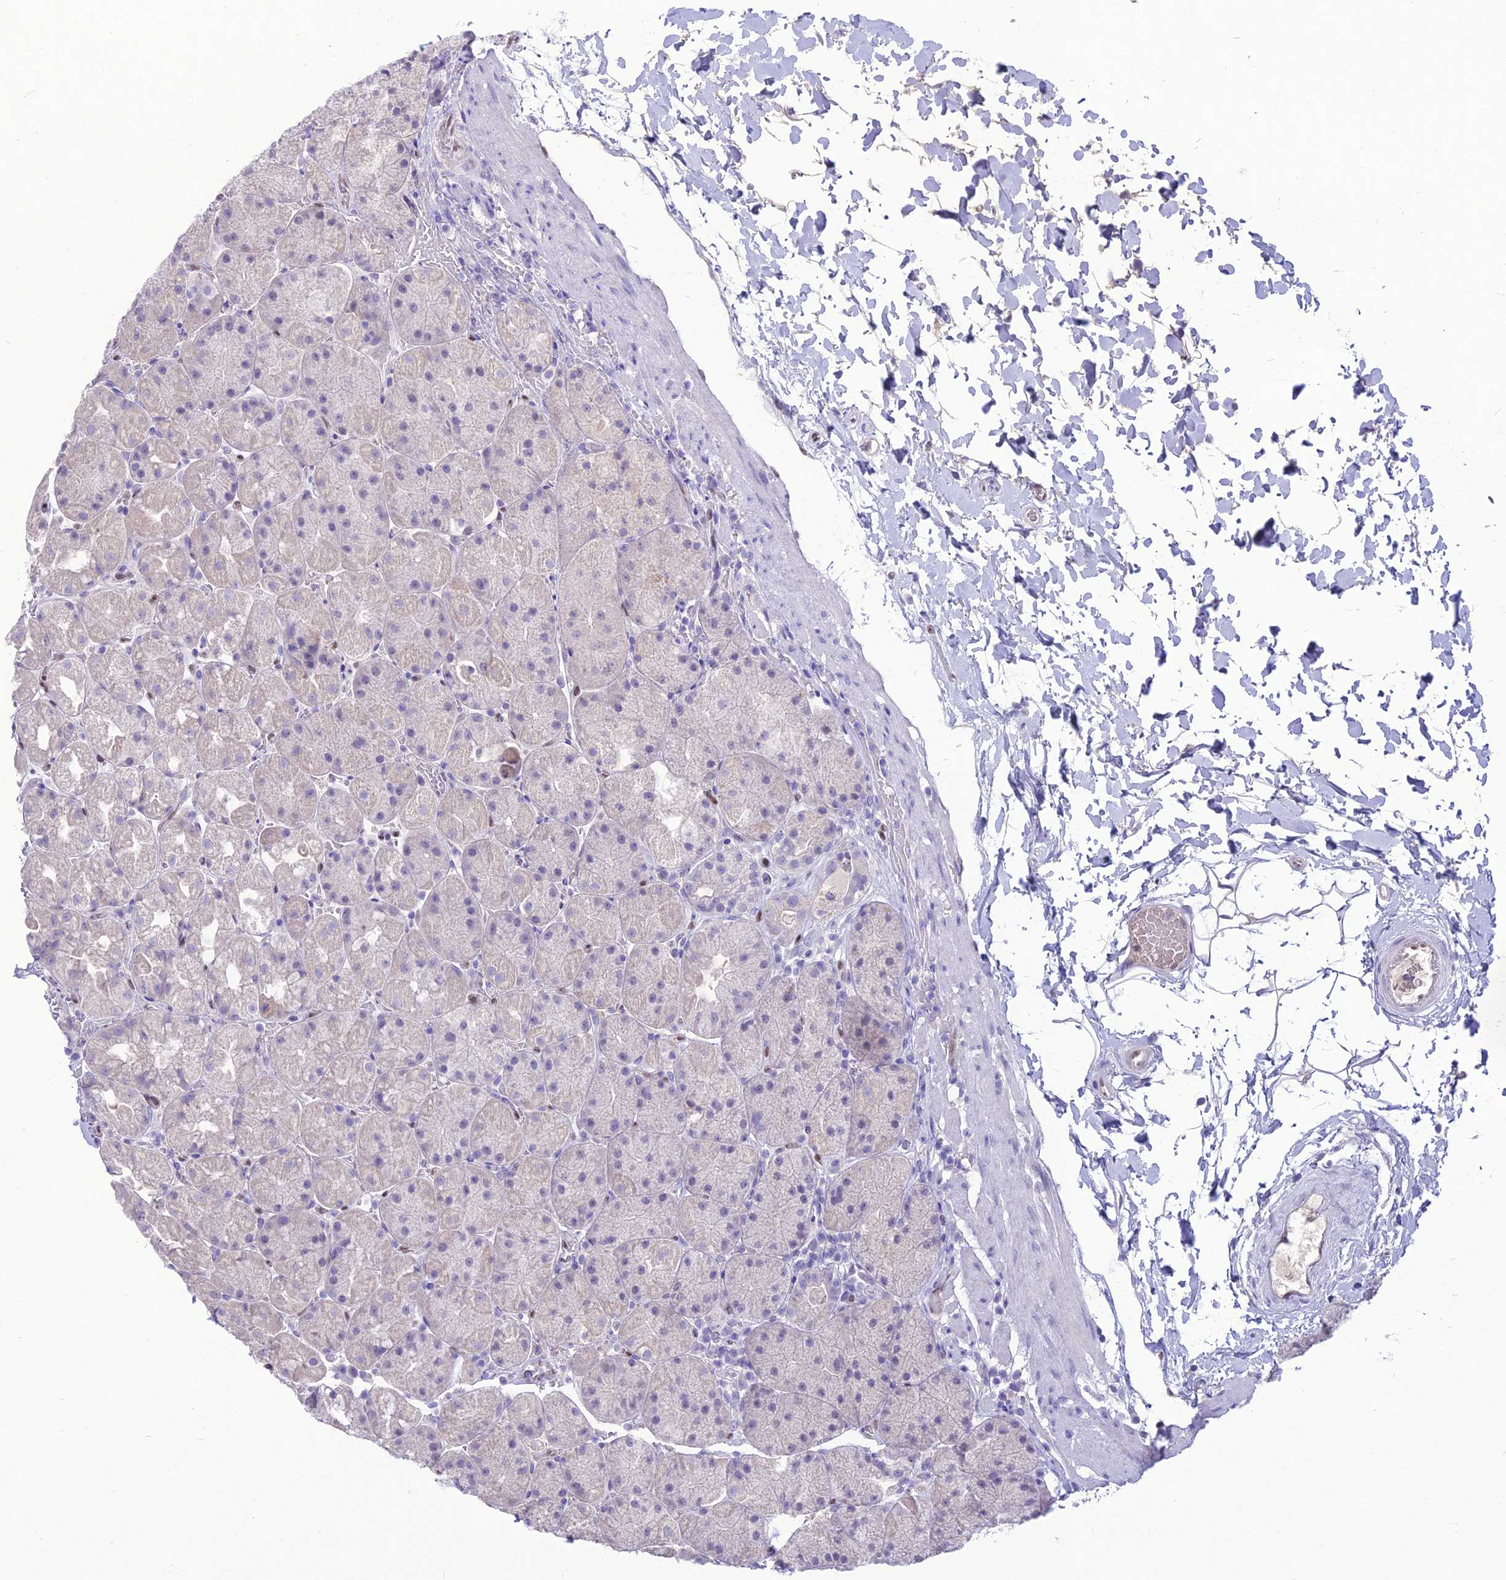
{"staining": {"intensity": "weak", "quantity": "<25%", "location": "cytoplasmic/membranous"}, "tissue": "stomach", "cell_type": "Glandular cells", "image_type": "normal", "snomed": [{"axis": "morphology", "description": "Normal tissue, NOS"}, {"axis": "topography", "description": "Stomach, upper"}, {"axis": "topography", "description": "Stomach, lower"}], "caption": "Immunohistochemistry (IHC) micrograph of unremarkable stomach: stomach stained with DAB shows no significant protein staining in glandular cells. (Brightfield microscopy of DAB immunohistochemistry (IHC) at high magnification).", "gene": "NOVA2", "patient": {"sex": "male", "age": 67}}